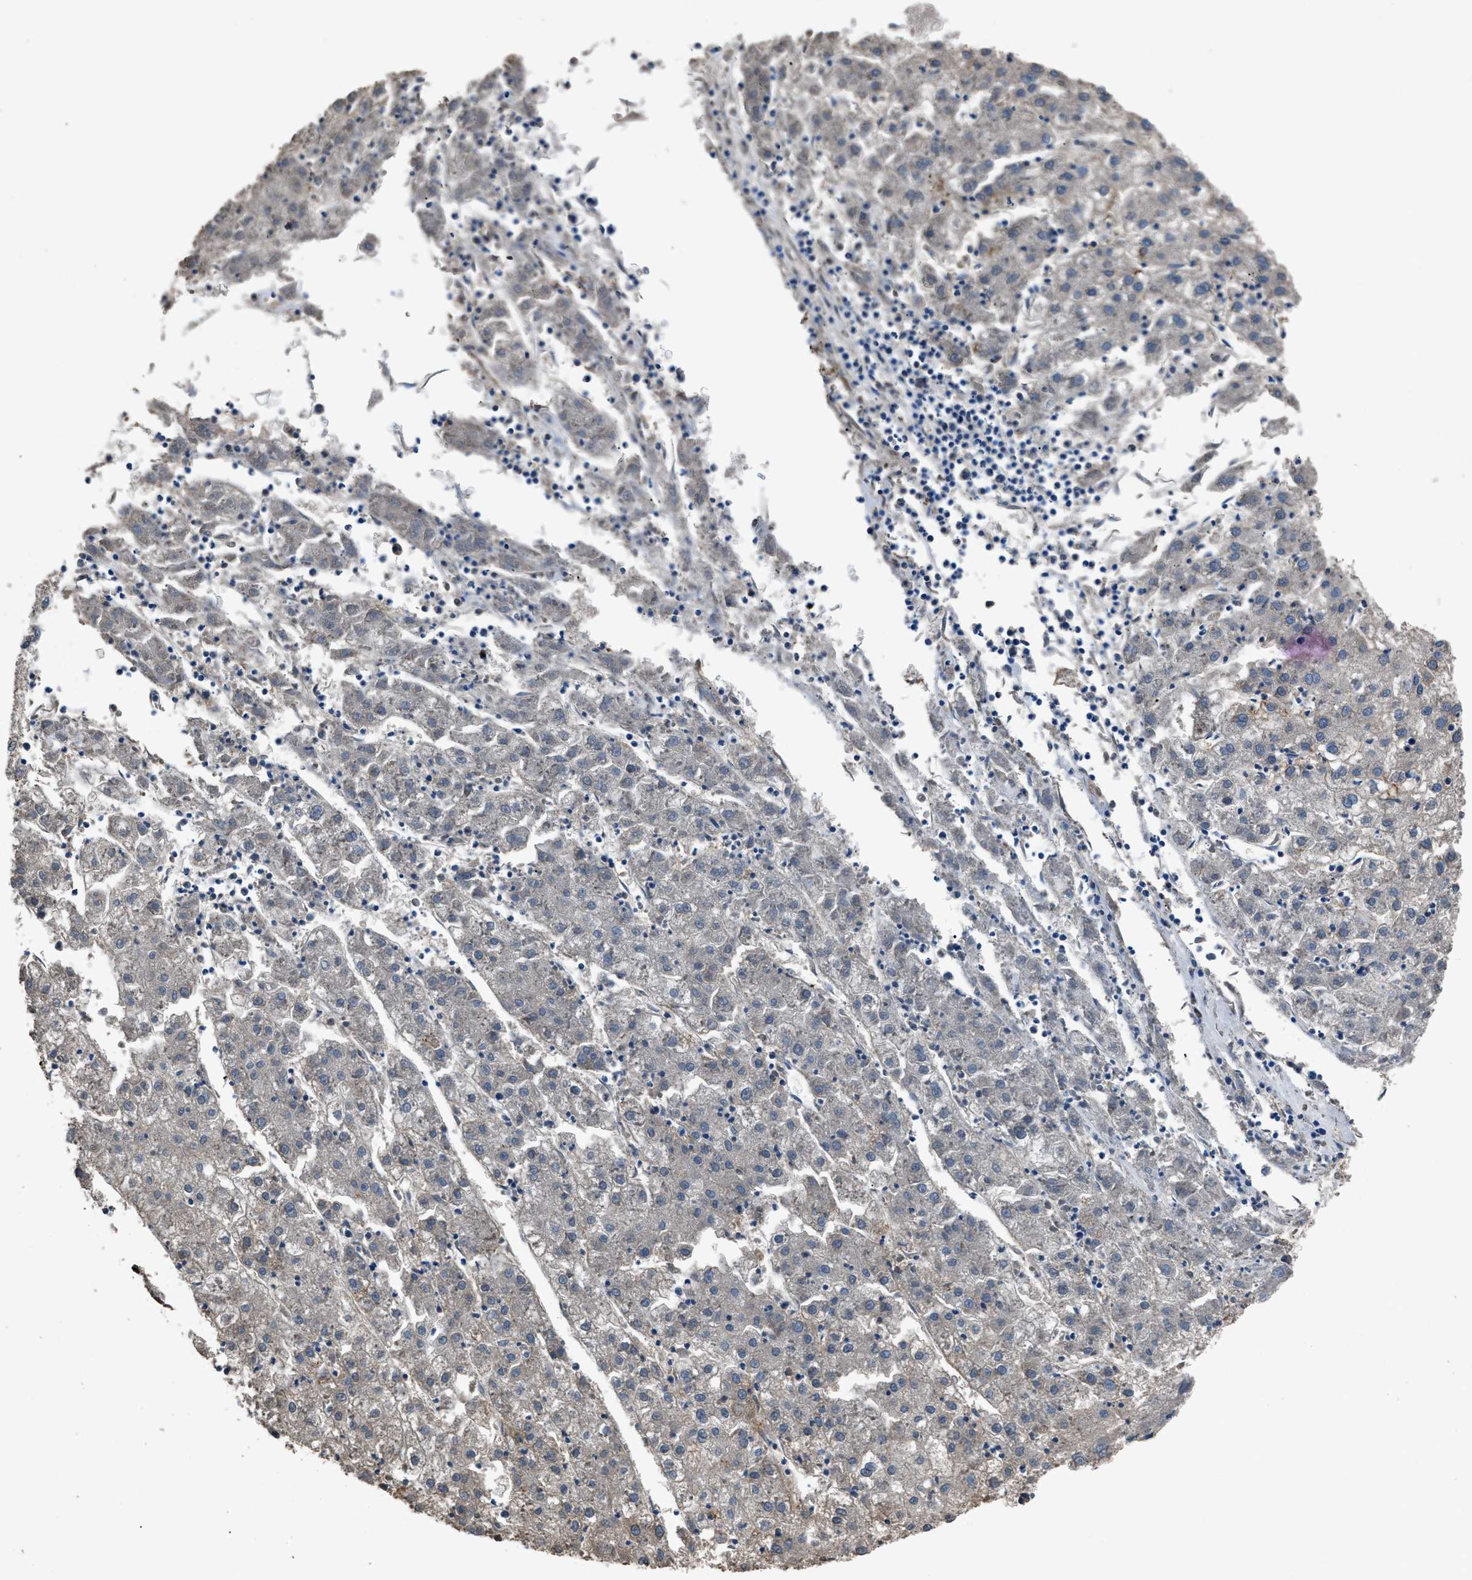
{"staining": {"intensity": "negative", "quantity": "none", "location": "none"}, "tissue": "liver cancer", "cell_type": "Tumor cells", "image_type": "cancer", "snomed": [{"axis": "morphology", "description": "Carcinoma, Hepatocellular, NOS"}, {"axis": "topography", "description": "Liver"}], "caption": "Tumor cells show no significant protein positivity in liver cancer (hepatocellular carcinoma).", "gene": "CD276", "patient": {"sex": "male", "age": 72}}